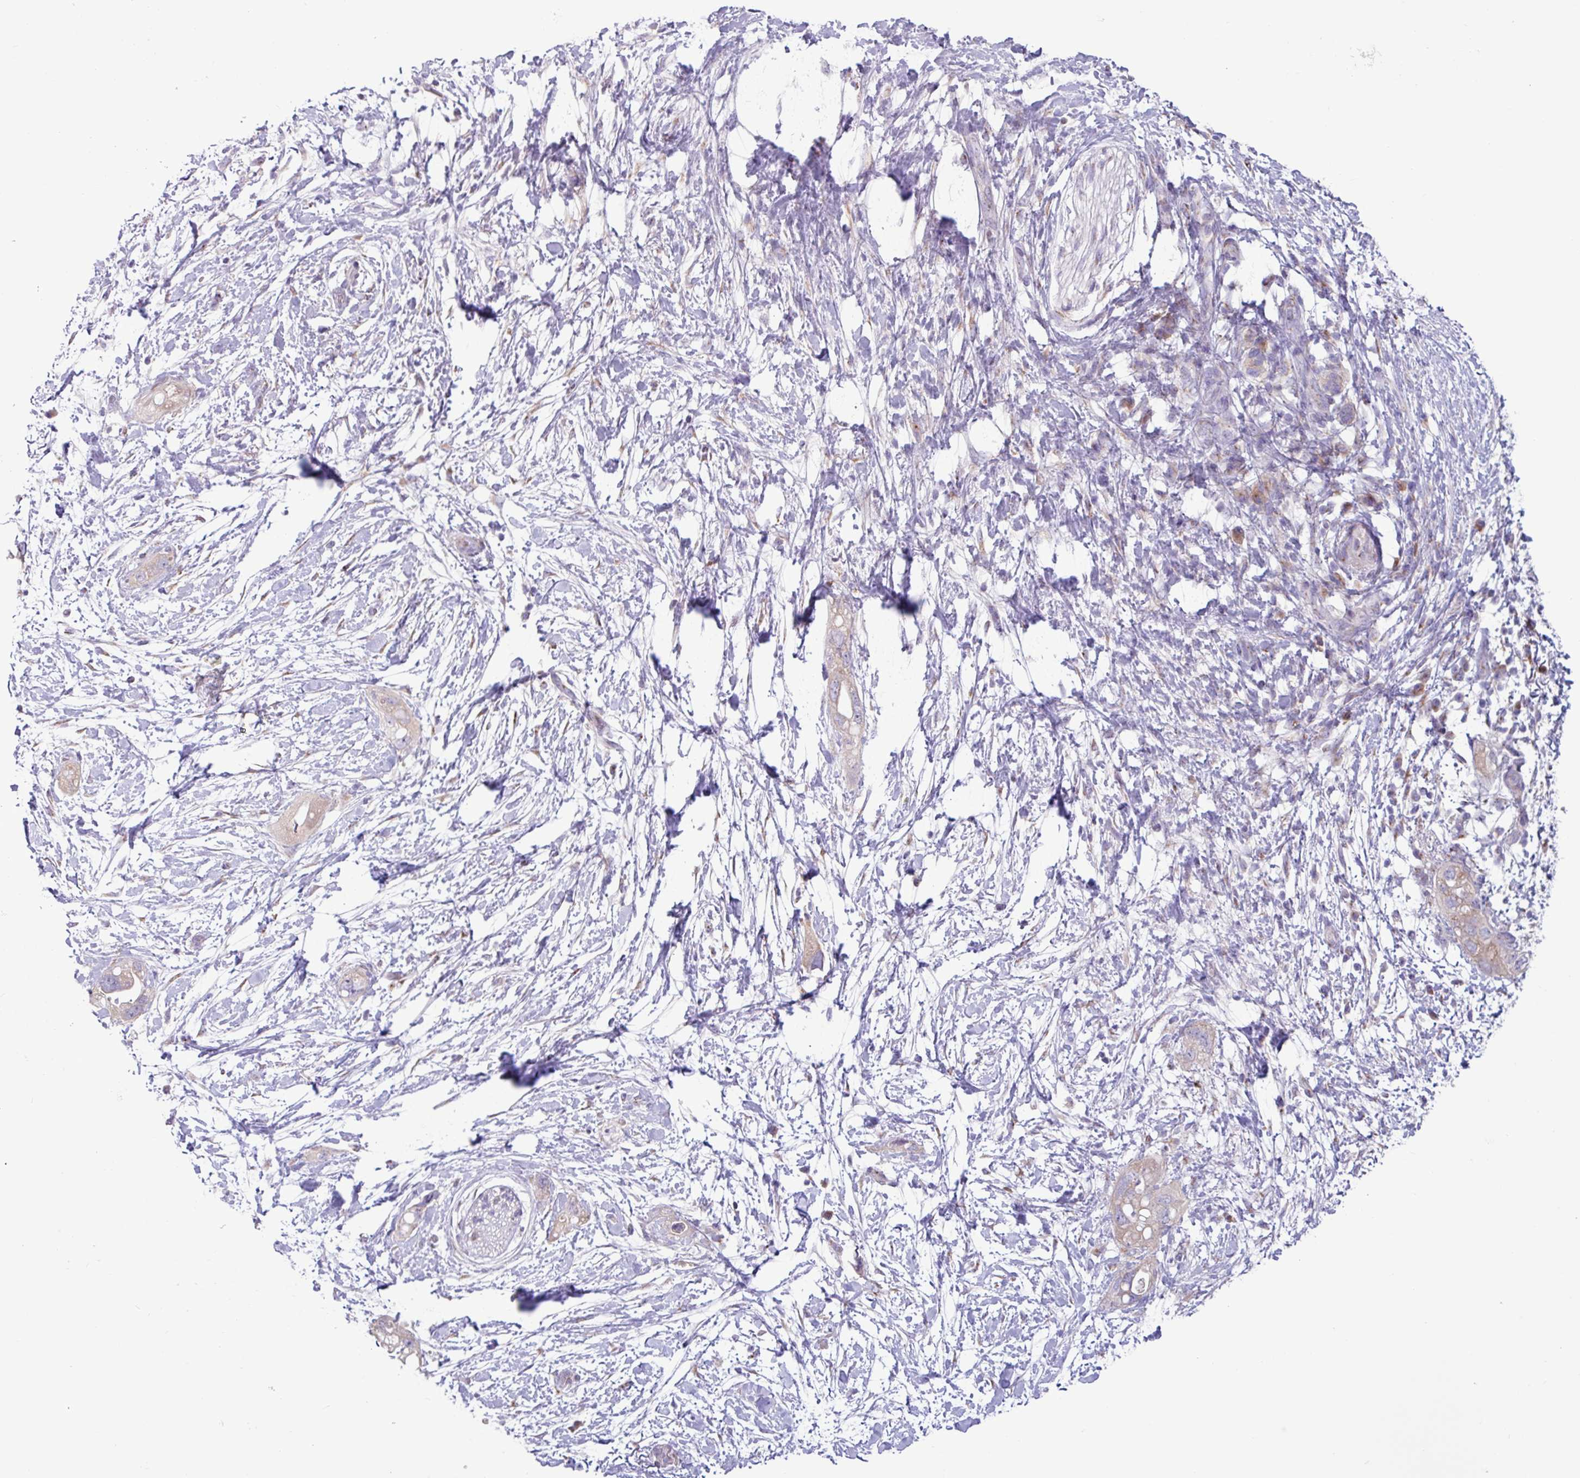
{"staining": {"intensity": "weak", "quantity": "<25%", "location": "cytoplasmic/membranous"}, "tissue": "pancreatic cancer", "cell_type": "Tumor cells", "image_type": "cancer", "snomed": [{"axis": "morphology", "description": "Adenocarcinoma, NOS"}, {"axis": "topography", "description": "Pancreas"}], "caption": "This is a histopathology image of immunohistochemistry staining of pancreatic cancer (adenocarcinoma), which shows no positivity in tumor cells.", "gene": "STIMATE", "patient": {"sex": "female", "age": 72}}